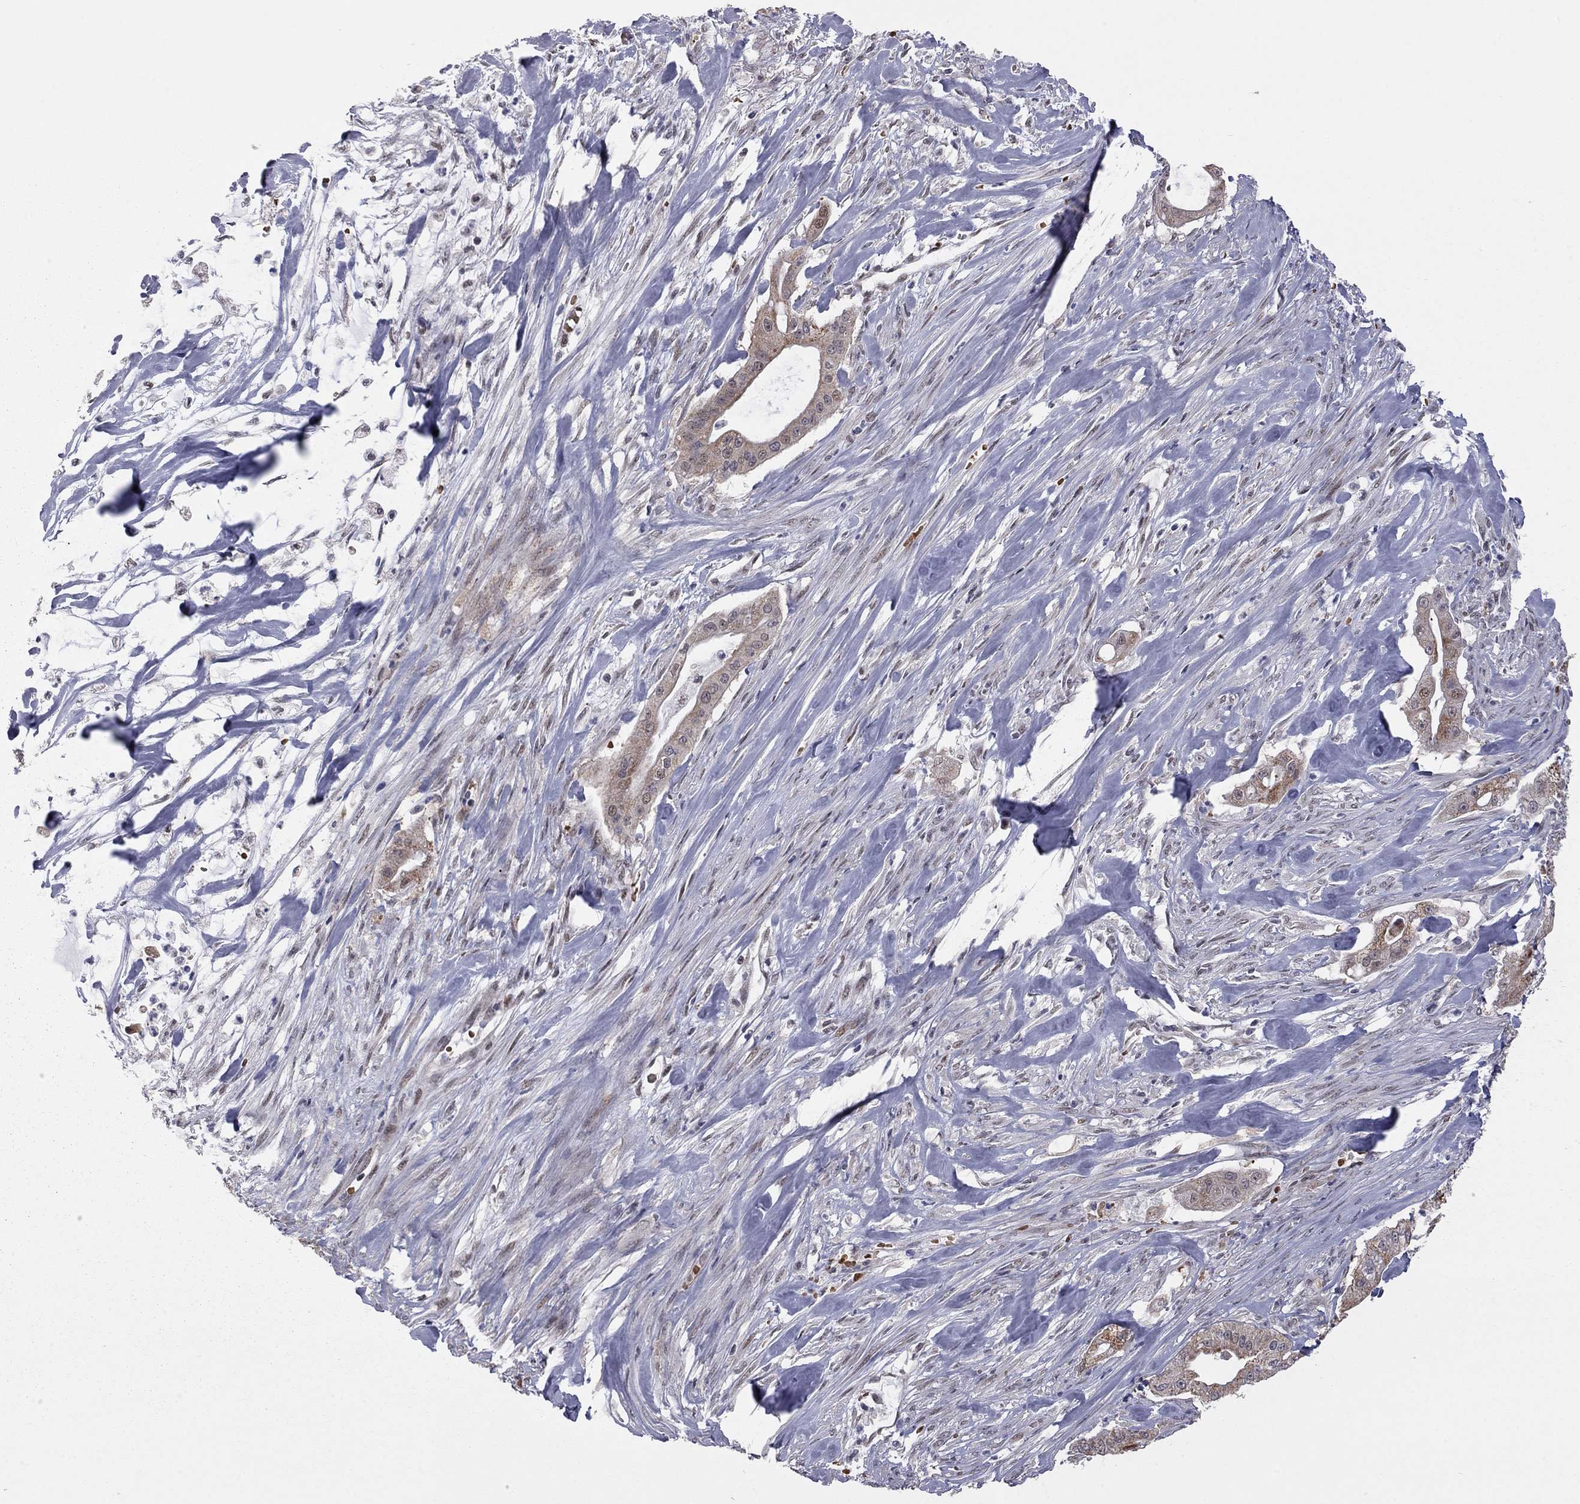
{"staining": {"intensity": "moderate", "quantity": "<25%", "location": "cytoplasmic/membranous,nuclear"}, "tissue": "pancreatic cancer", "cell_type": "Tumor cells", "image_type": "cancer", "snomed": [{"axis": "morphology", "description": "Normal tissue, NOS"}, {"axis": "morphology", "description": "Inflammation, NOS"}, {"axis": "morphology", "description": "Adenocarcinoma, NOS"}, {"axis": "topography", "description": "Pancreas"}], "caption": "A micrograph of pancreatic cancer (adenocarcinoma) stained for a protein demonstrates moderate cytoplasmic/membranous and nuclear brown staining in tumor cells.", "gene": "MC3R", "patient": {"sex": "male", "age": 57}}